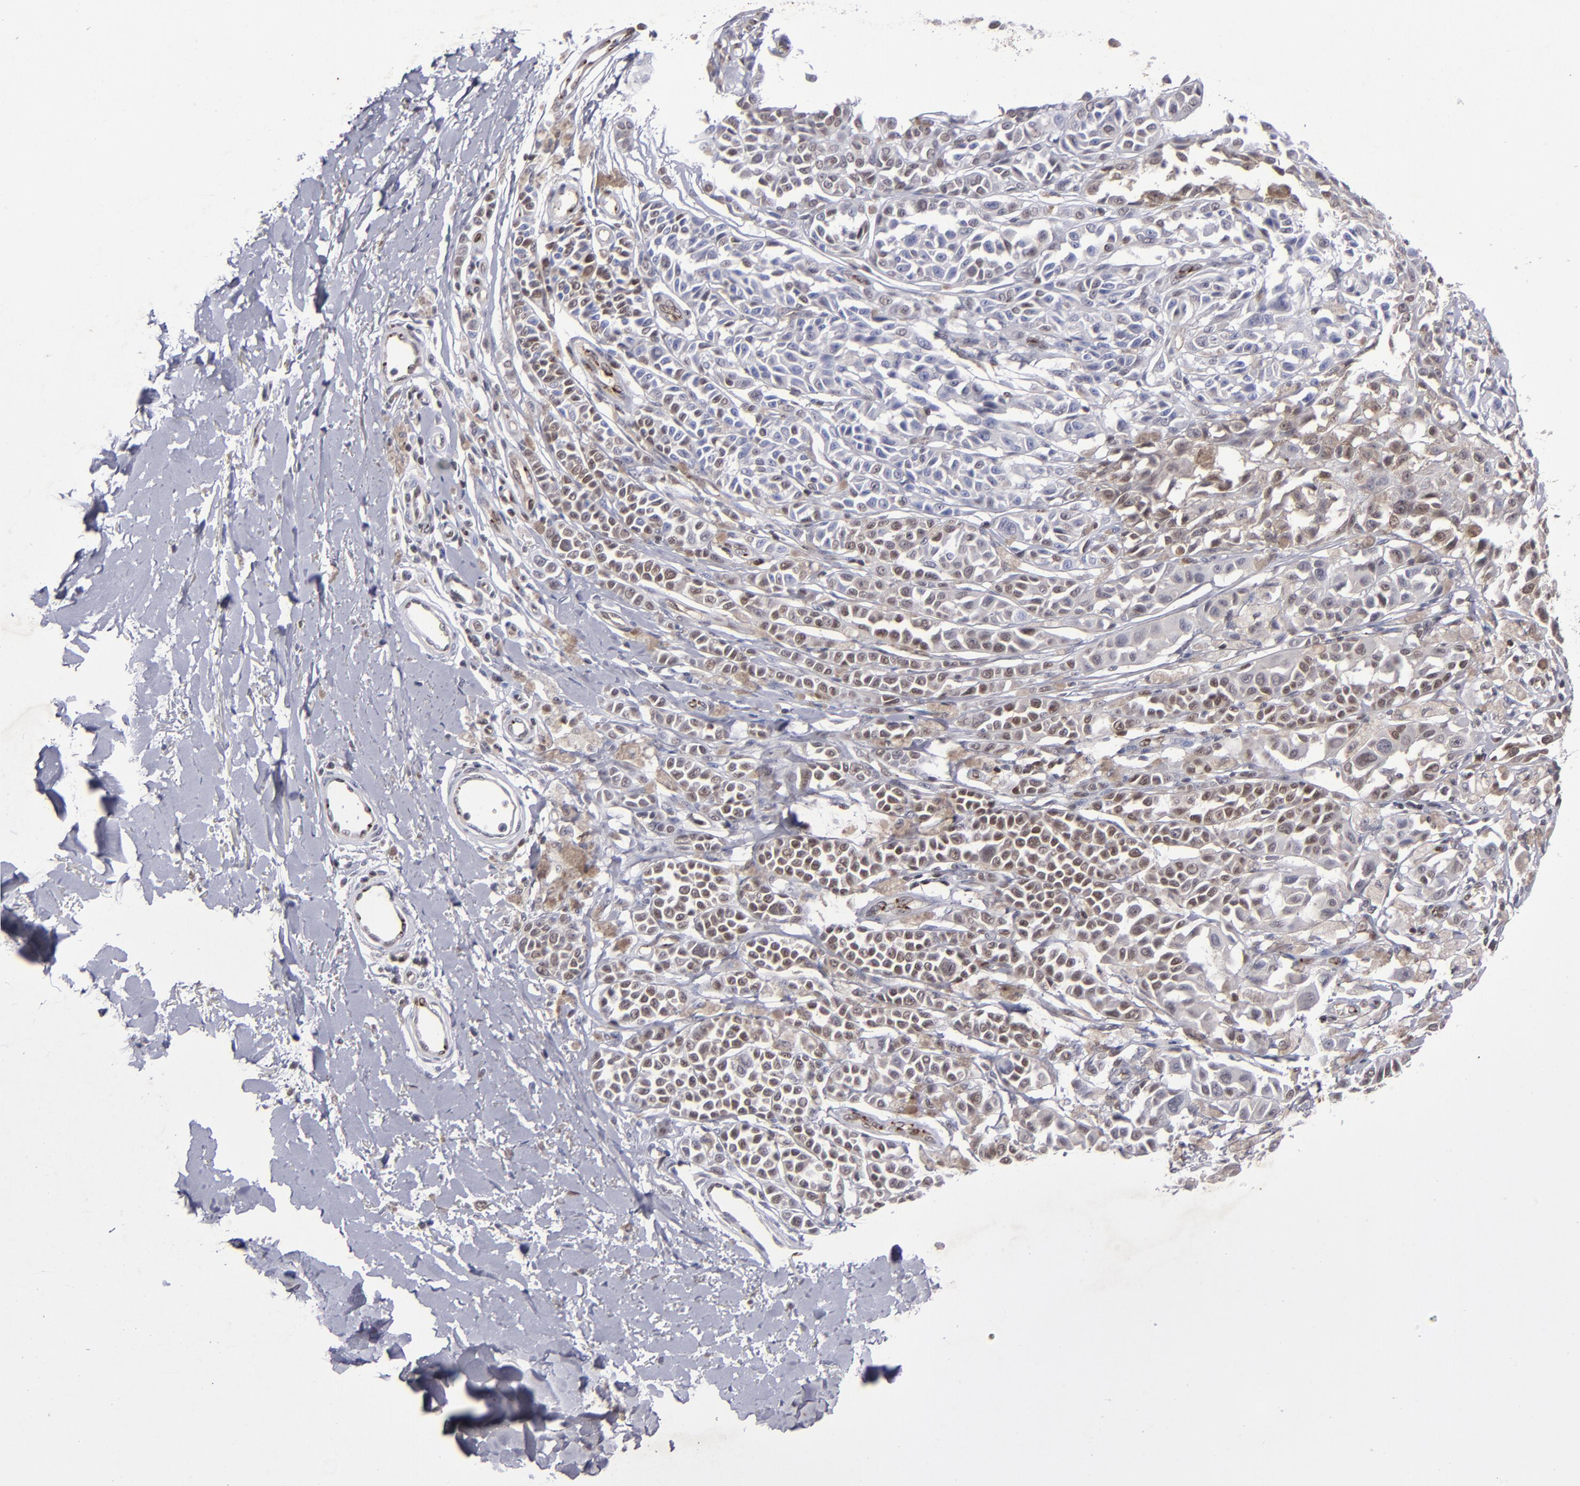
{"staining": {"intensity": "weak", "quantity": "25%-75%", "location": "nuclear"}, "tissue": "melanoma", "cell_type": "Tumor cells", "image_type": "cancer", "snomed": [{"axis": "morphology", "description": "Malignant melanoma, NOS"}, {"axis": "topography", "description": "Skin"}], "caption": "High-power microscopy captured an IHC histopathology image of melanoma, revealing weak nuclear positivity in approximately 25%-75% of tumor cells. Using DAB (brown) and hematoxylin (blue) stains, captured at high magnification using brightfield microscopy.", "gene": "MGMT", "patient": {"sex": "female", "age": 38}}